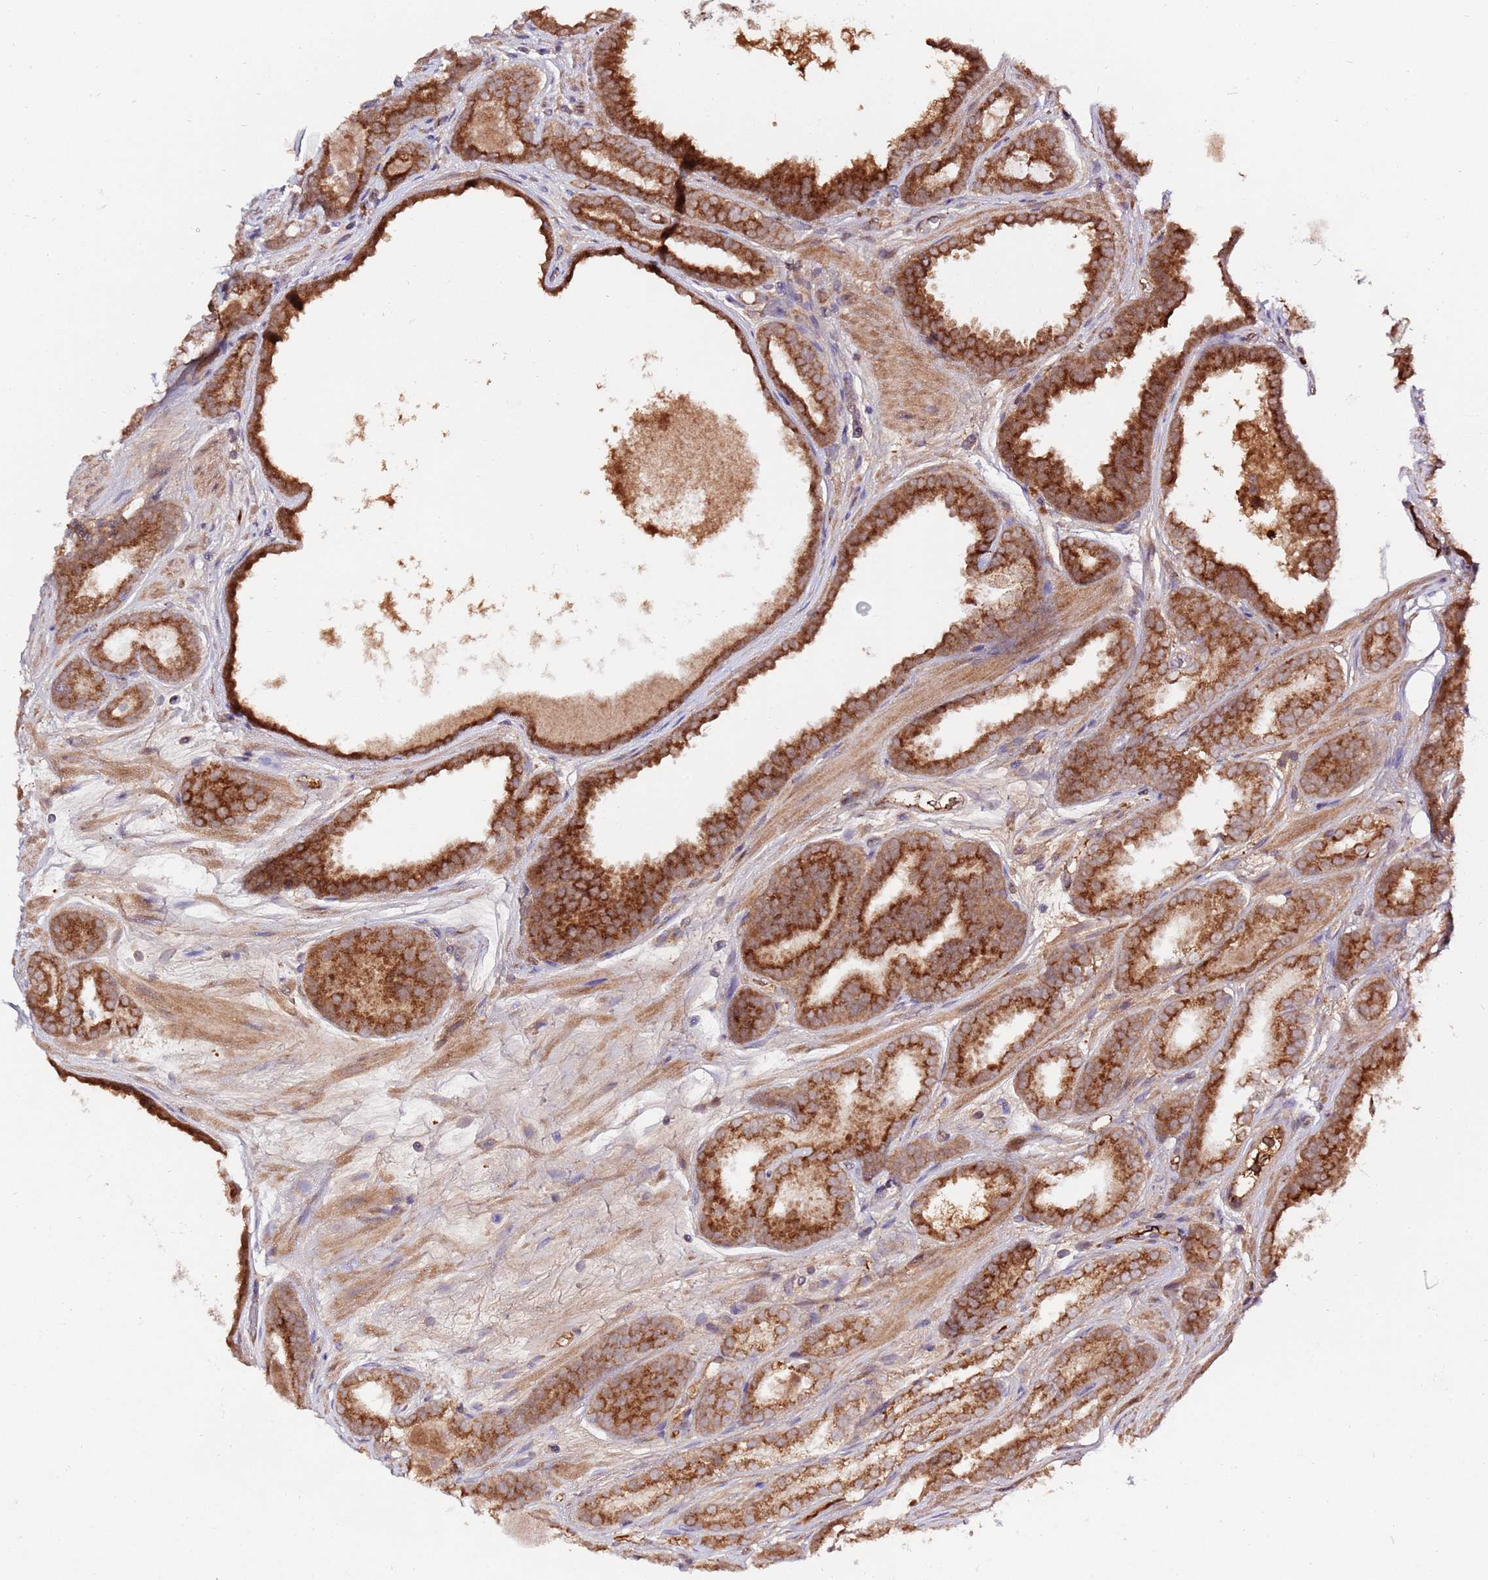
{"staining": {"intensity": "strong", "quantity": ">75%", "location": "cytoplasmic/membranous"}, "tissue": "prostate cancer", "cell_type": "Tumor cells", "image_type": "cancer", "snomed": [{"axis": "morphology", "description": "Adenocarcinoma, High grade"}, {"axis": "topography", "description": "Prostate"}], "caption": "The immunohistochemical stain shows strong cytoplasmic/membranous staining in tumor cells of prostate high-grade adenocarcinoma tissue. (IHC, brightfield microscopy, high magnification).", "gene": "ZNF624", "patient": {"sex": "male", "age": 72}}